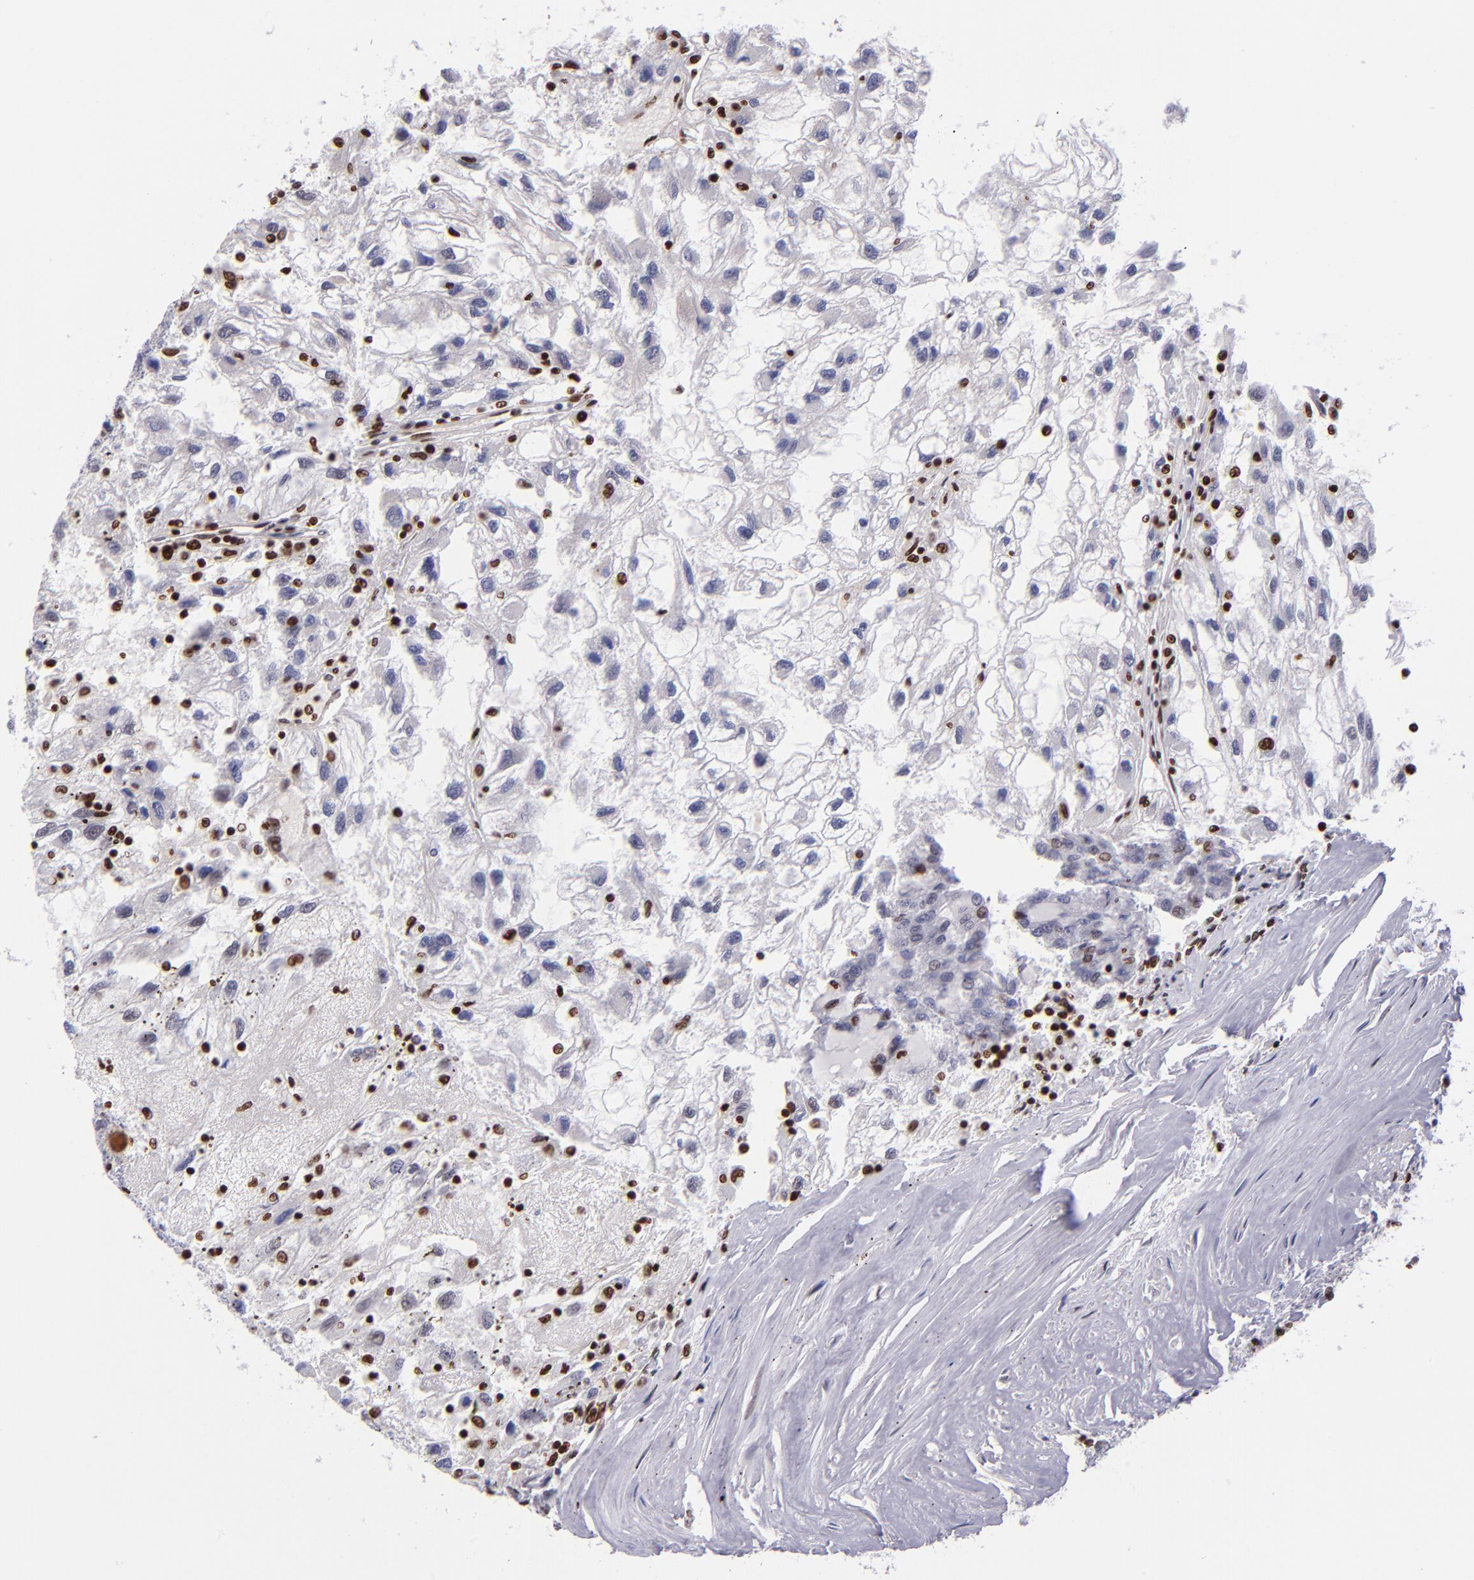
{"staining": {"intensity": "weak", "quantity": "<25%", "location": "nuclear"}, "tissue": "renal cancer", "cell_type": "Tumor cells", "image_type": "cancer", "snomed": [{"axis": "morphology", "description": "Normal tissue, NOS"}, {"axis": "morphology", "description": "Adenocarcinoma, NOS"}, {"axis": "topography", "description": "Kidney"}], "caption": "Protein analysis of renal adenocarcinoma demonstrates no significant expression in tumor cells. Brightfield microscopy of immunohistochemistry (IHC) stained with DAB (brown) and hematoxylin (blue), captured at high magnification.", "gene": "CDKL5", "patient": {"sex": "male", "age": 71}}